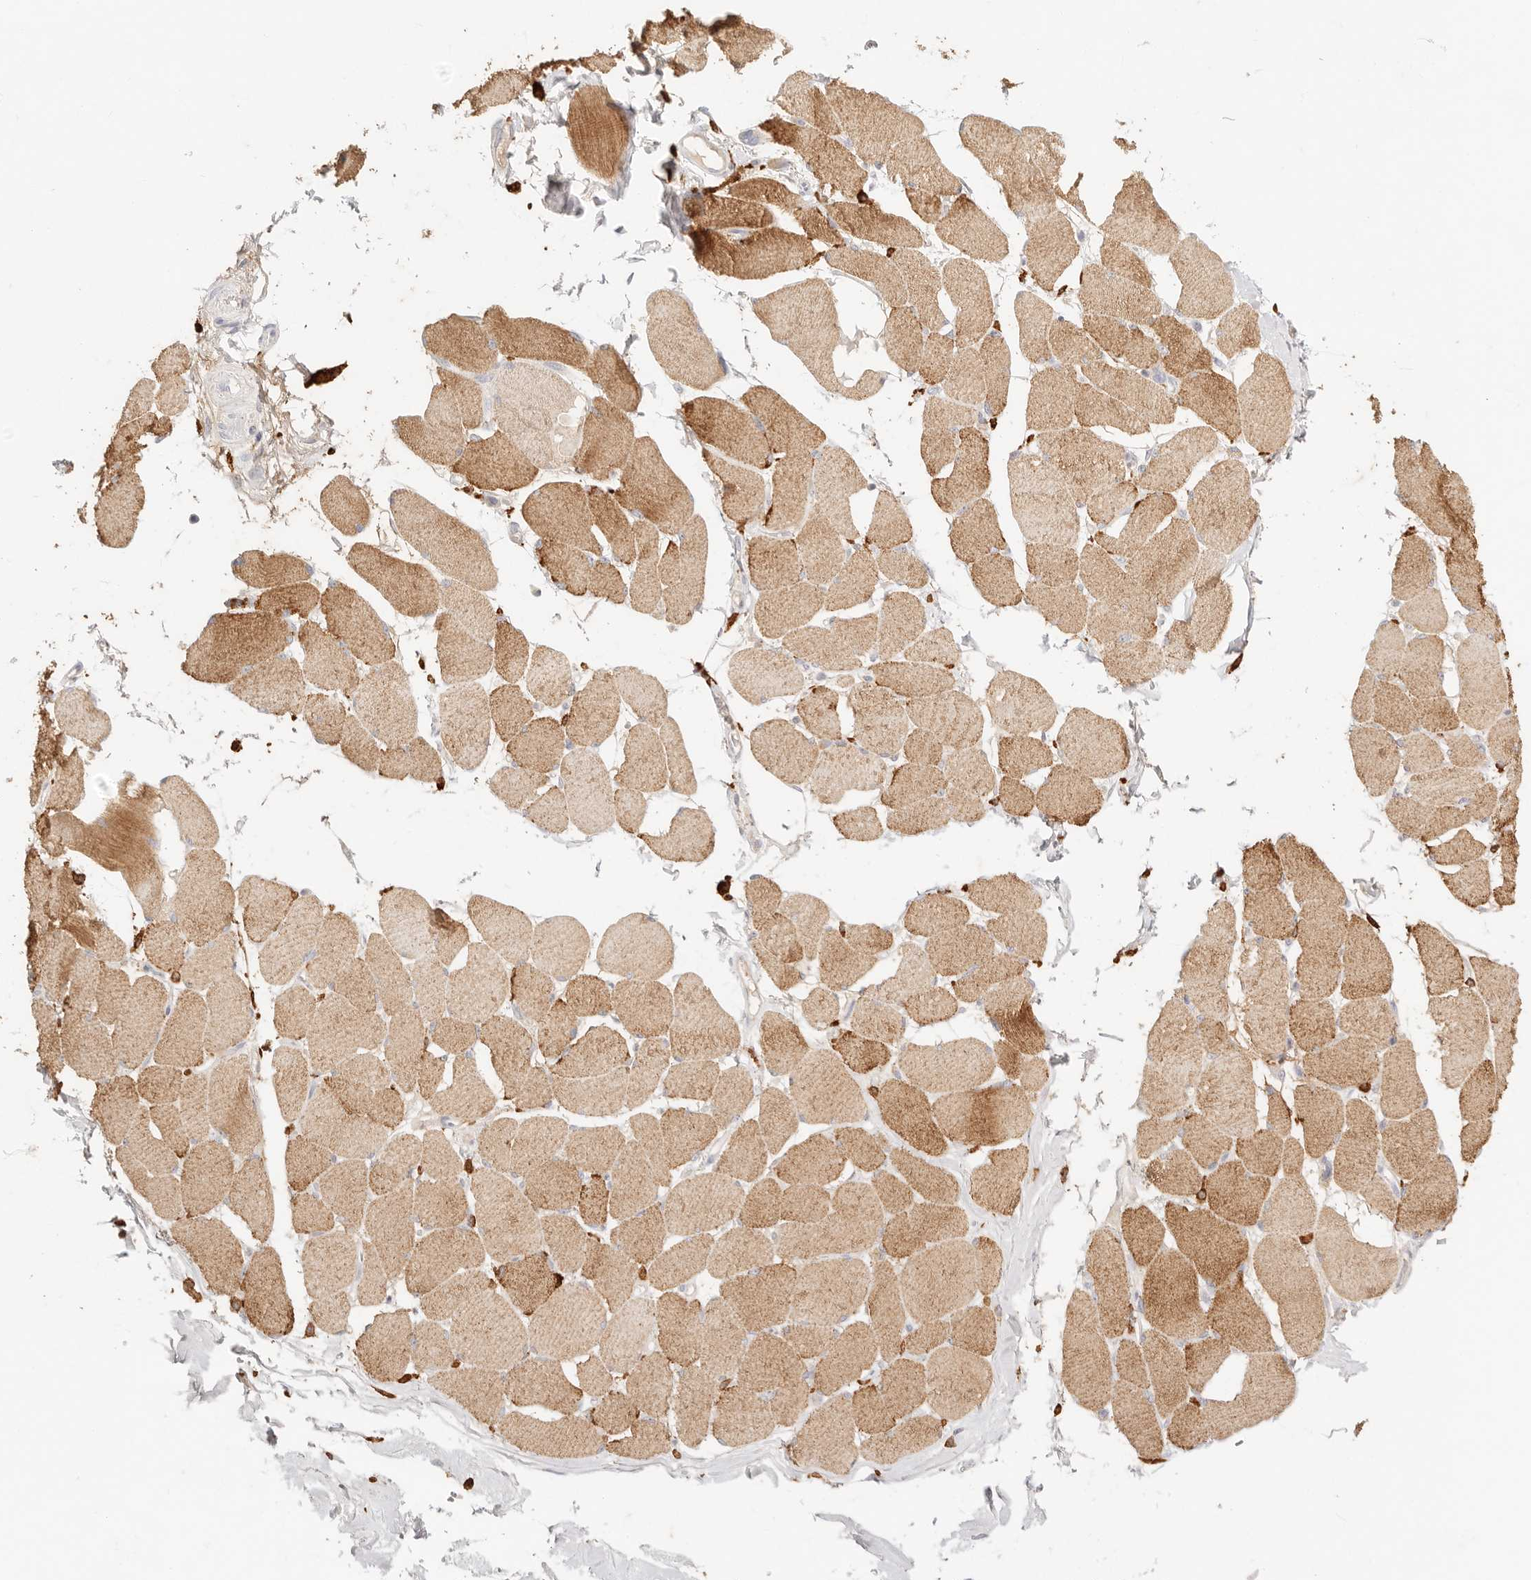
{"staining": {"intensity": "moderate", "quantity": ">75%", "location": "cytoplasmic/membranous"}, "tissue": "skeletal muscle", "cell_type": "Myocytes", "image_type": "normal", "snomed": [{"axis": "morphology", "description": "Normal tissue, NOS"}, {"axis": "topography", "description": "Skin"}, {"axis": "topography", "description": "Skeletal muscle"}], "caption": "Protein expression analysis of benign skeletal muscle shows moderate cytoplasmic/membranous expression in approximately >75% of myocytes. (Brightfield microscopy of DAB IHC at high magnification).", "gene": "HK2", "patient": {"sex": "male", "age": 83}}